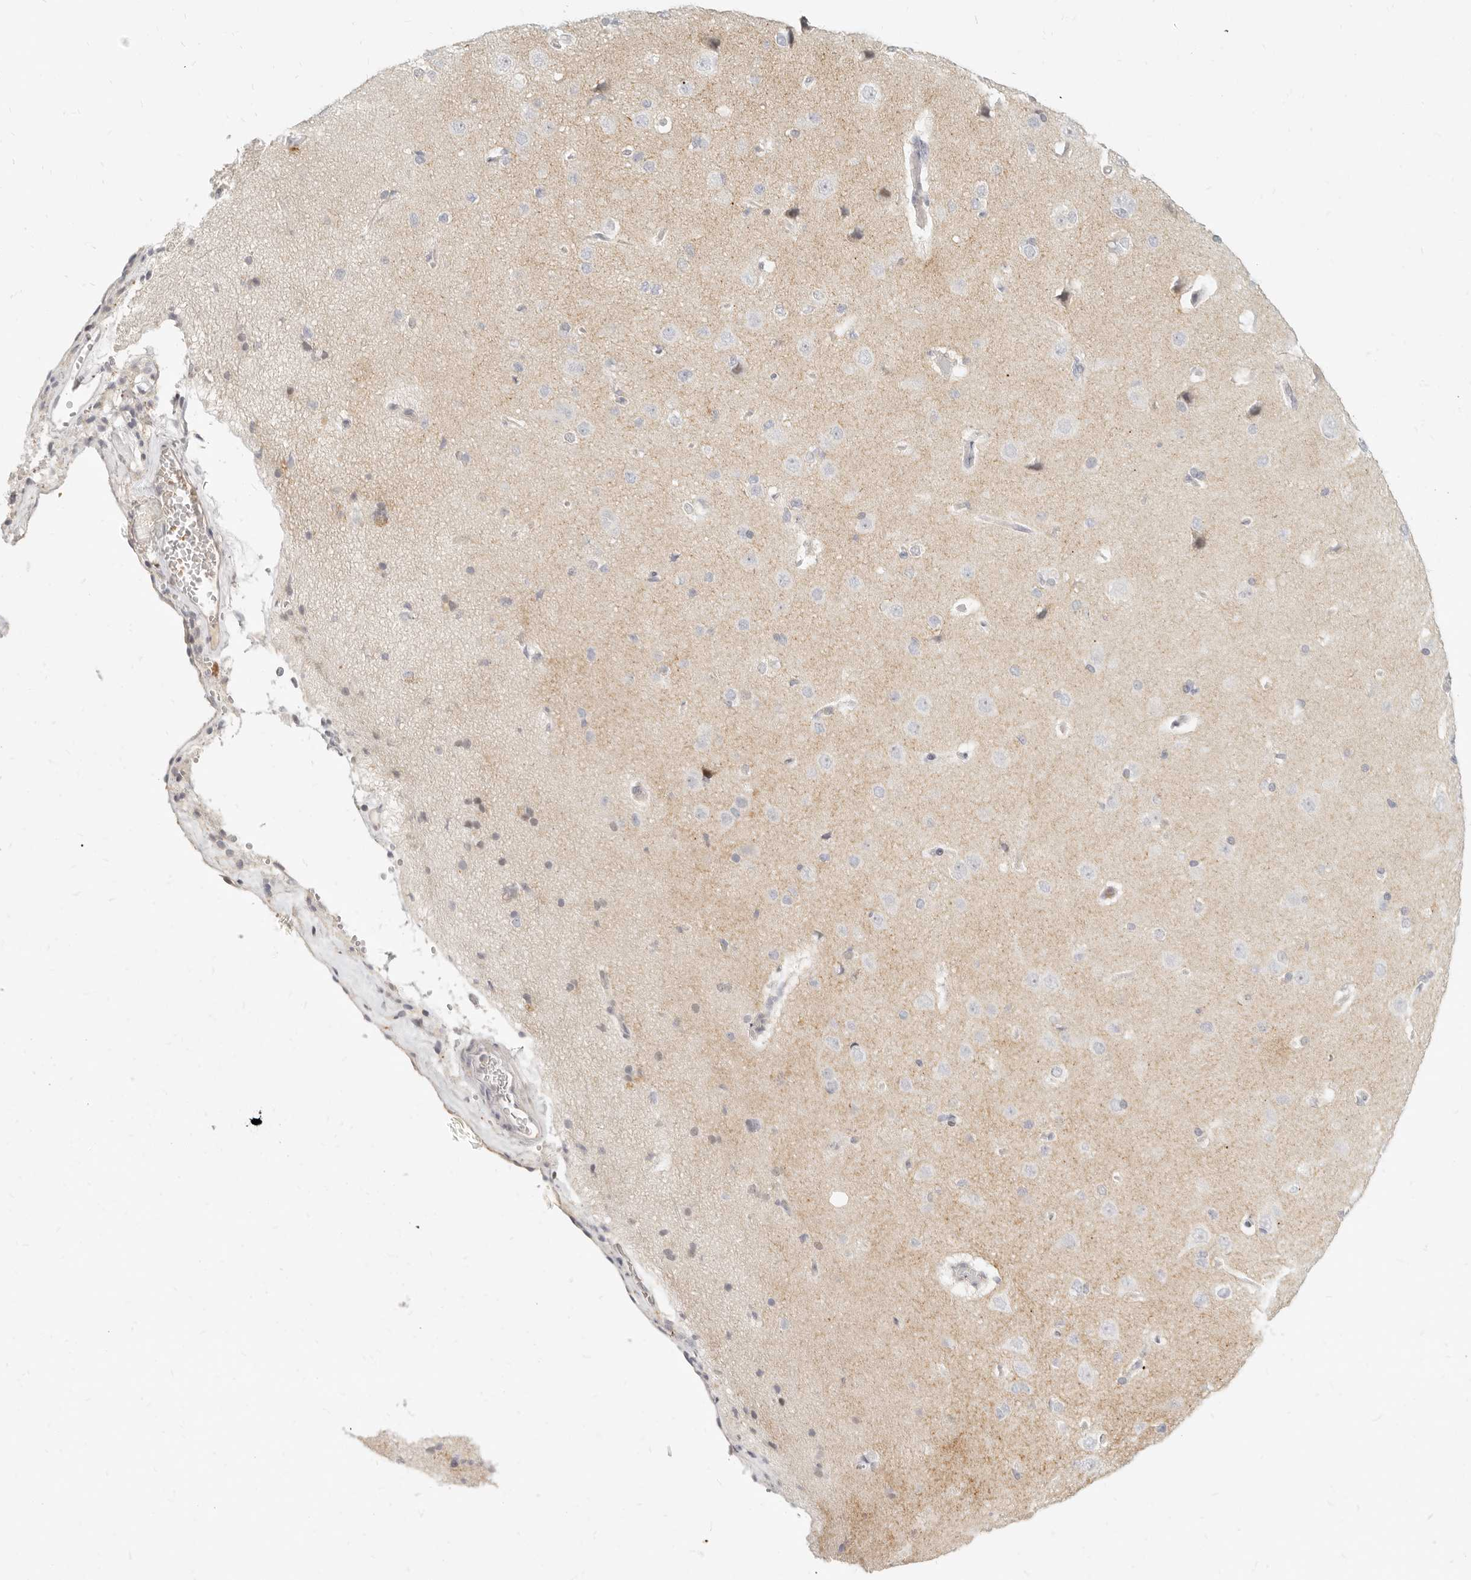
{"staining": {"intensity": "negative", "quantity": "none", "location": "none"}, "tissue": "cerebral cortex", "cell_type": "Endothelial cells", "image_type": "normal", "snomed": [{"axis": "morphology", "description": "Normal tissue, NOS"}, {"axis": "topography", "description": "Cerebral cortex"}], "caption": "Immunohistochemistry (IHC) of unremarkable human cerebral cortex shows no staining in endothelial cells.", "gene": "LTB4R2", "patient": {"sex": "male", "age": 62}}